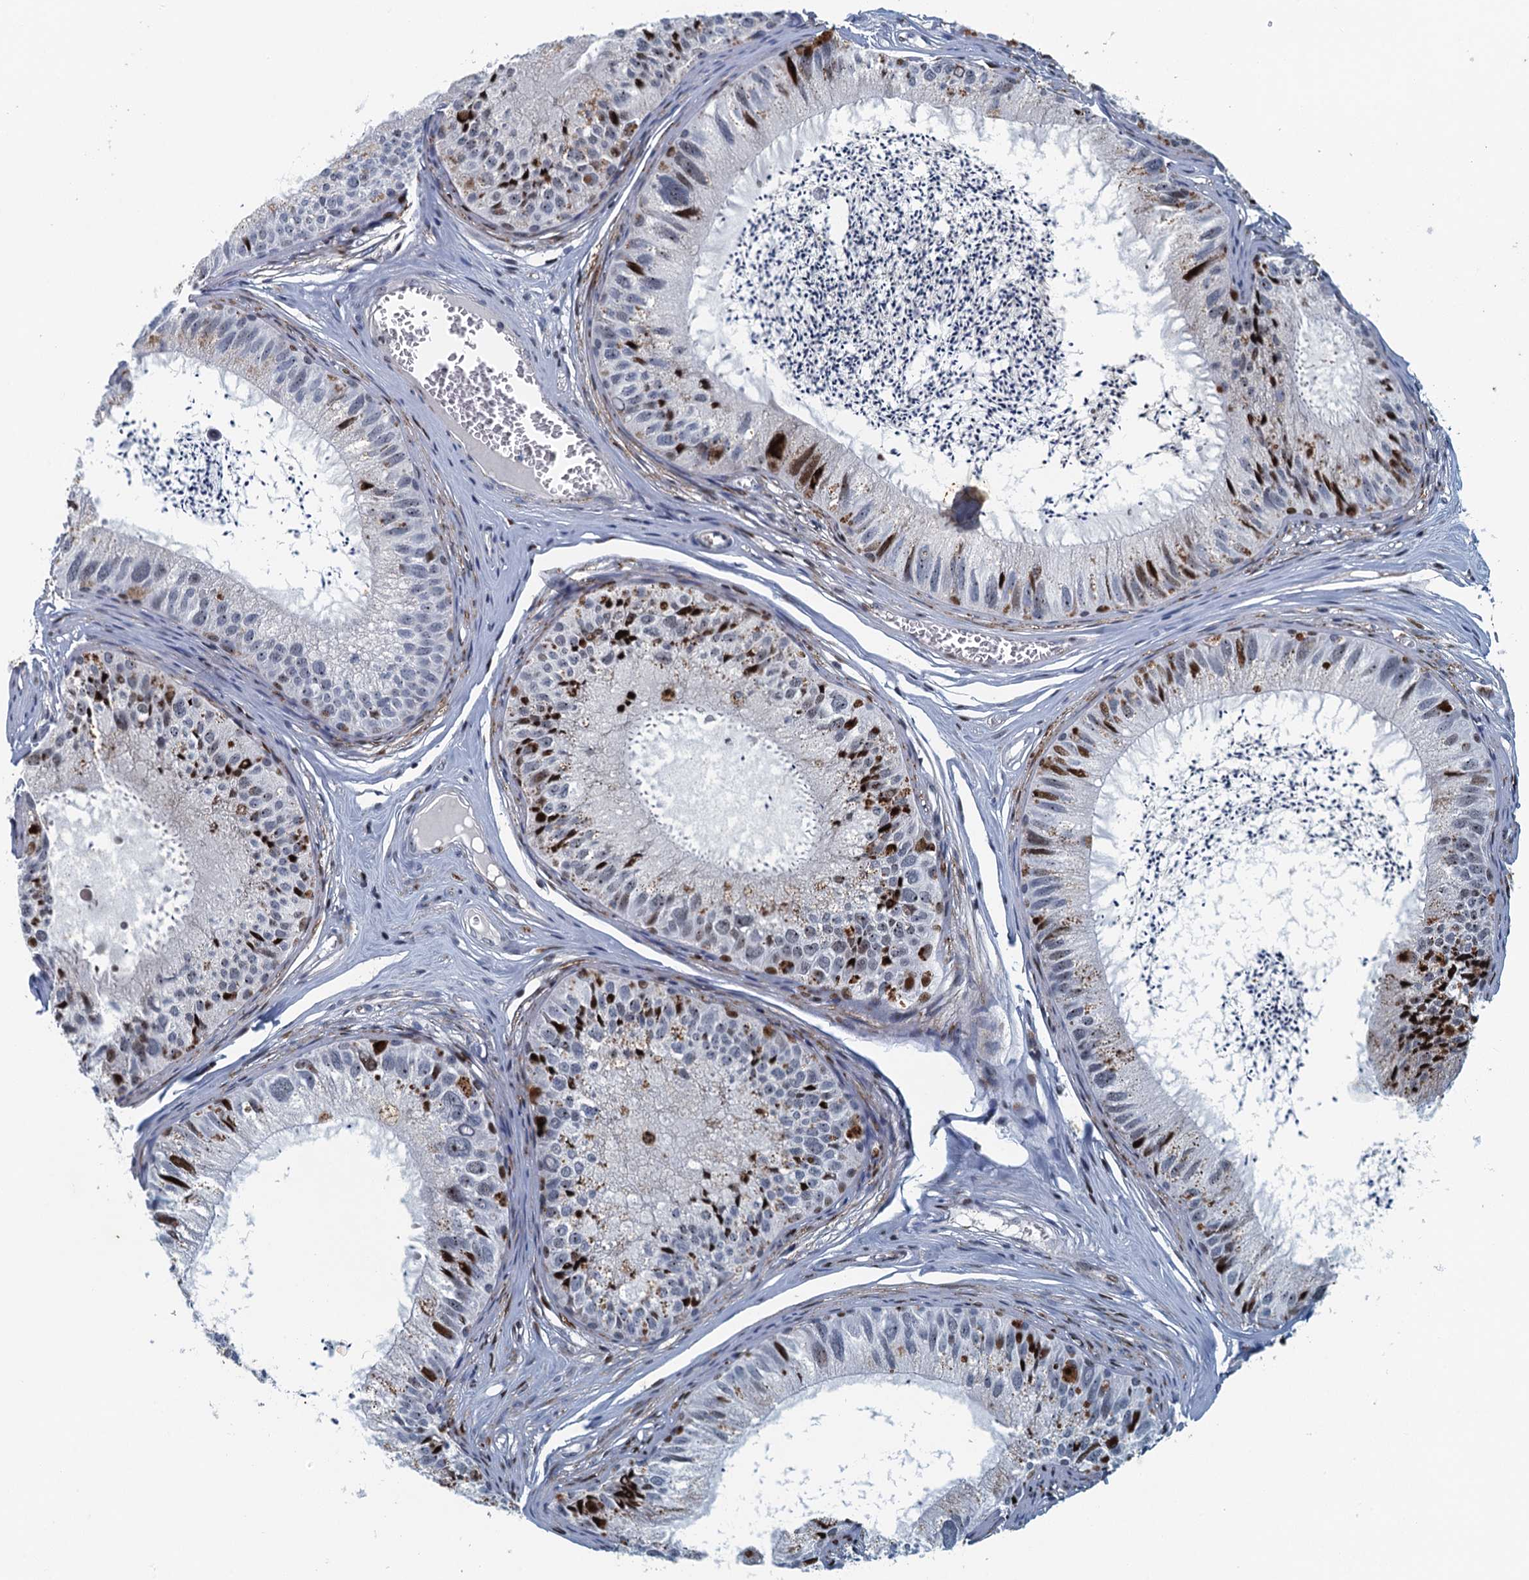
{"staining": {"intensity": "moderate", "quantity": "25%-75%", "location": "nuclear"}, "tissue": "epididymis", "cell_type": "Glandular cells", "image_type": "normal", "snomed": [{"axis": "morphology", "description": "Normal tissue, NOS"}, {"axis": "topography", "description": "Epididymis"}], "caption": "The image reveals immunohistochemical staining of normal epididymis. There is moderate nuclear positivity is identified in about 25%-75% of glandular cells.", "gene": "ANKRD13D", "patient": {"sex": "male", "age": 79}}